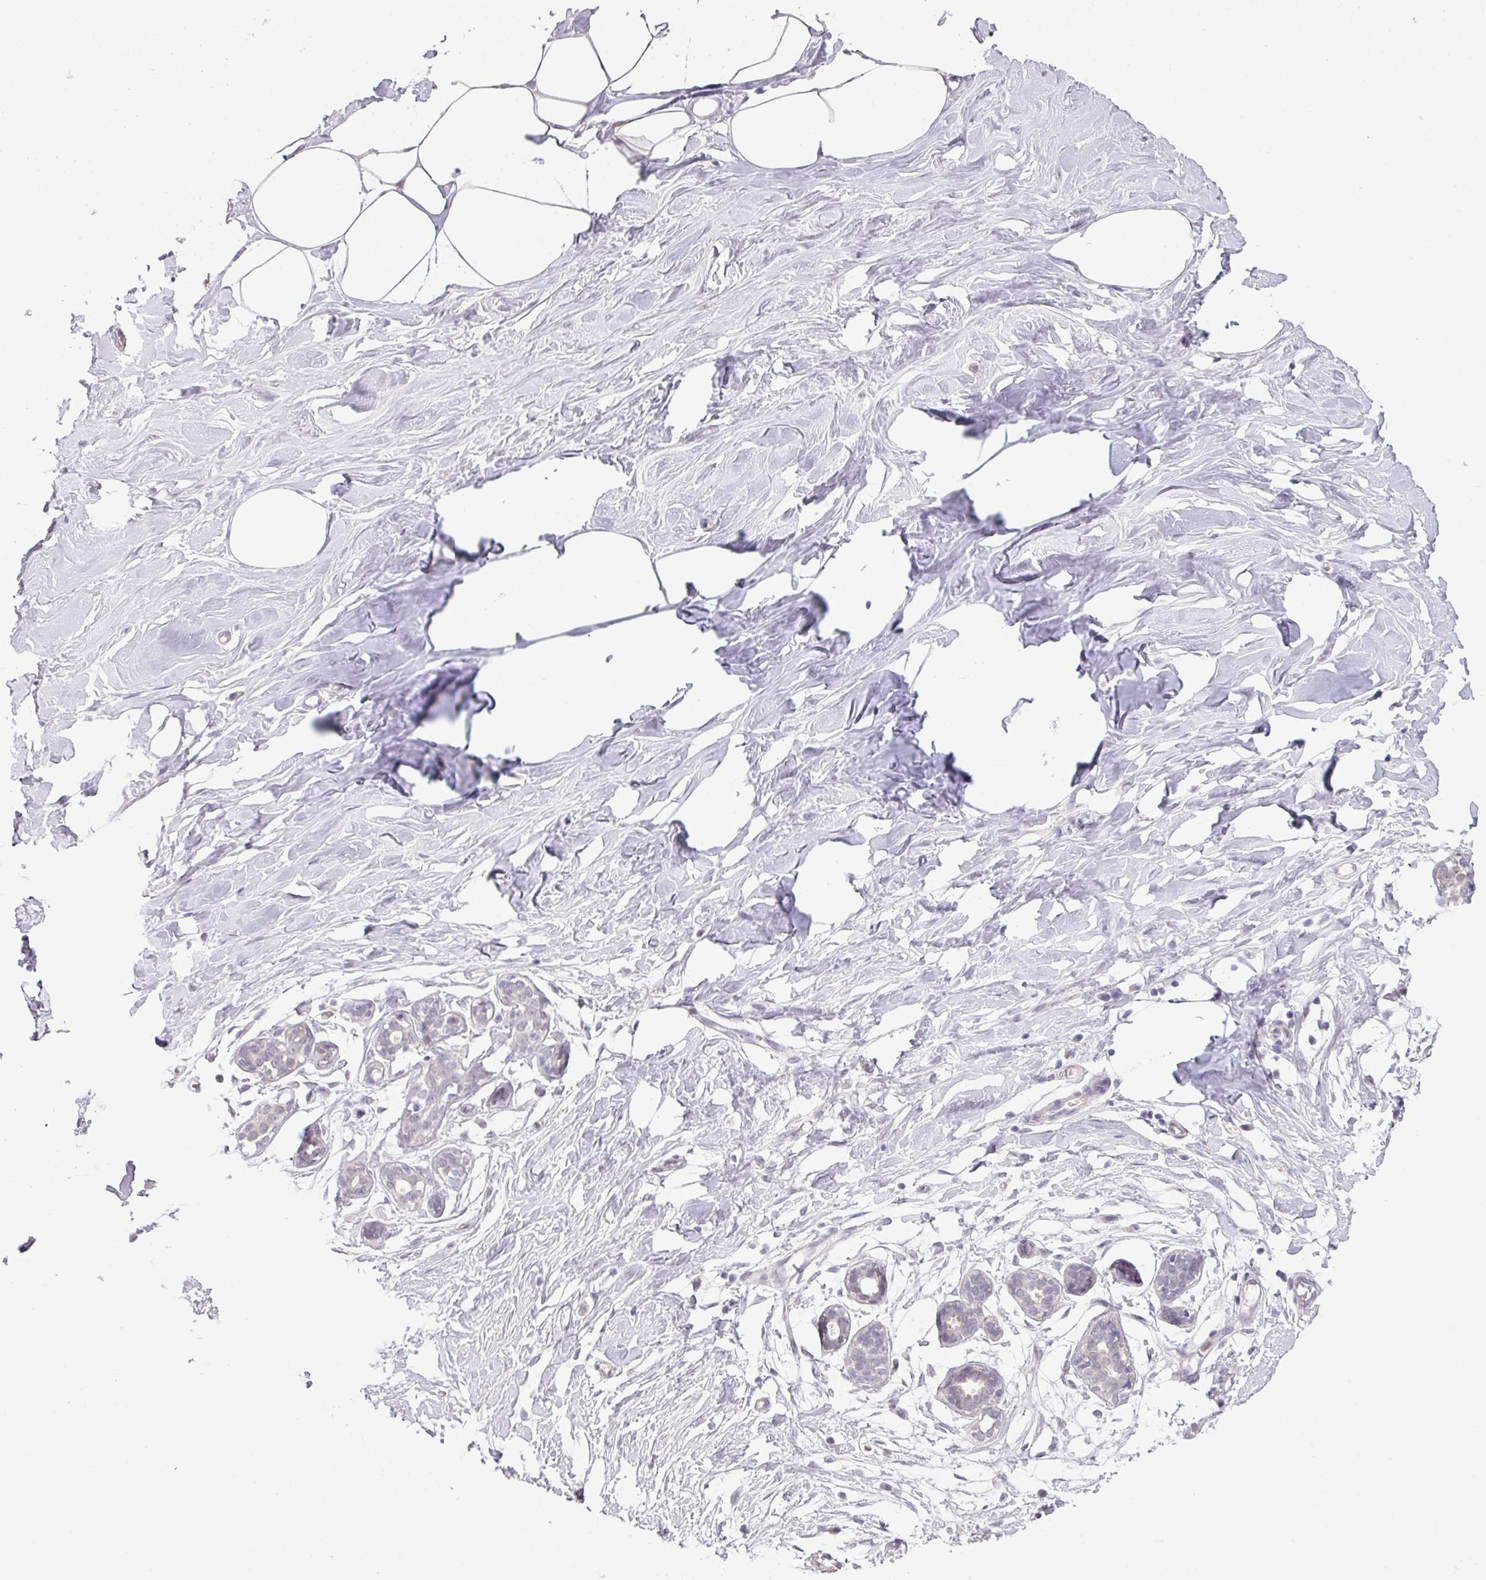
{"staining": {"intensity": "negative", "quantity": "none", "location": "none"}, "tissue": "breast", "cell_type": "Adipocytes", "image_type": "normal", "snomed": [{"axis": "morphology", "description": "Normal tissue, NOS"}, {"axis": "topography", "description": "Breast"}], "caption": "A histopathology image of human breast is negative for staining in adipocytes. (Brightfield microscopy of DAB IHC at high magnification).", "gene": "ANKRD13B", "patient": {"sex": "female", "age": 27}}